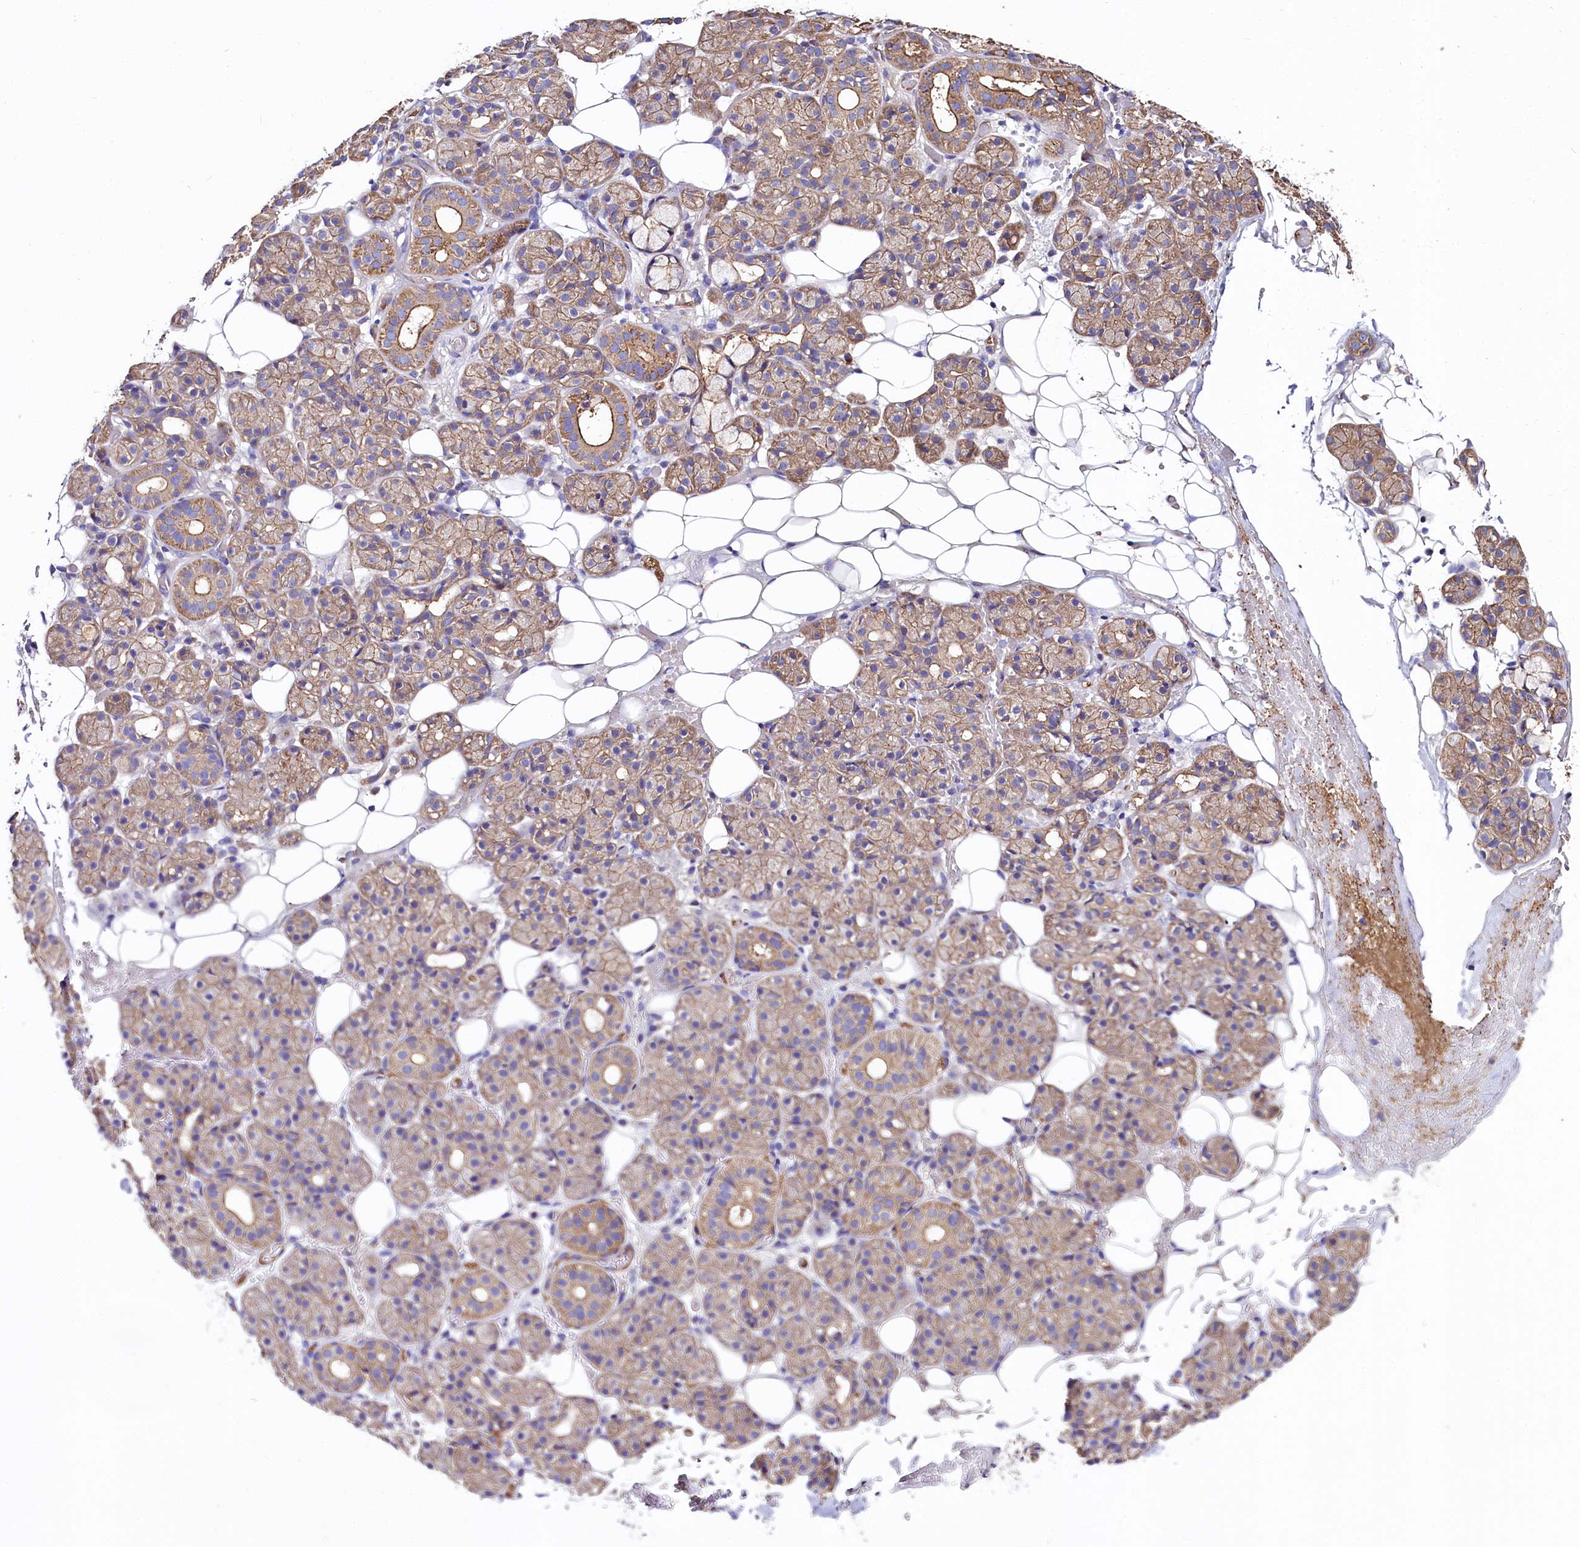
{"staining": {"intensity": "moderate", "quantity": ">75%", "location": "cytoplasmic/membranous"}, "tissue": "salivary gland", "cell_type": "Glandular cells", "image_type": "normal", "snomed": [{"axis": "morphology", "description": "Normal tissue, NOS"}, {"axis": "topography", "description": "Salivary gland"}], "caption": "Glandular cells reveal moderate cytoplasmic/membranous expression in approximately >75% of cells in benign salivary gland. (IHC, brightfield microscopy, high magnification).", "gene": "FCHSD2", "patient": {"sex": "male", "age": 63}}